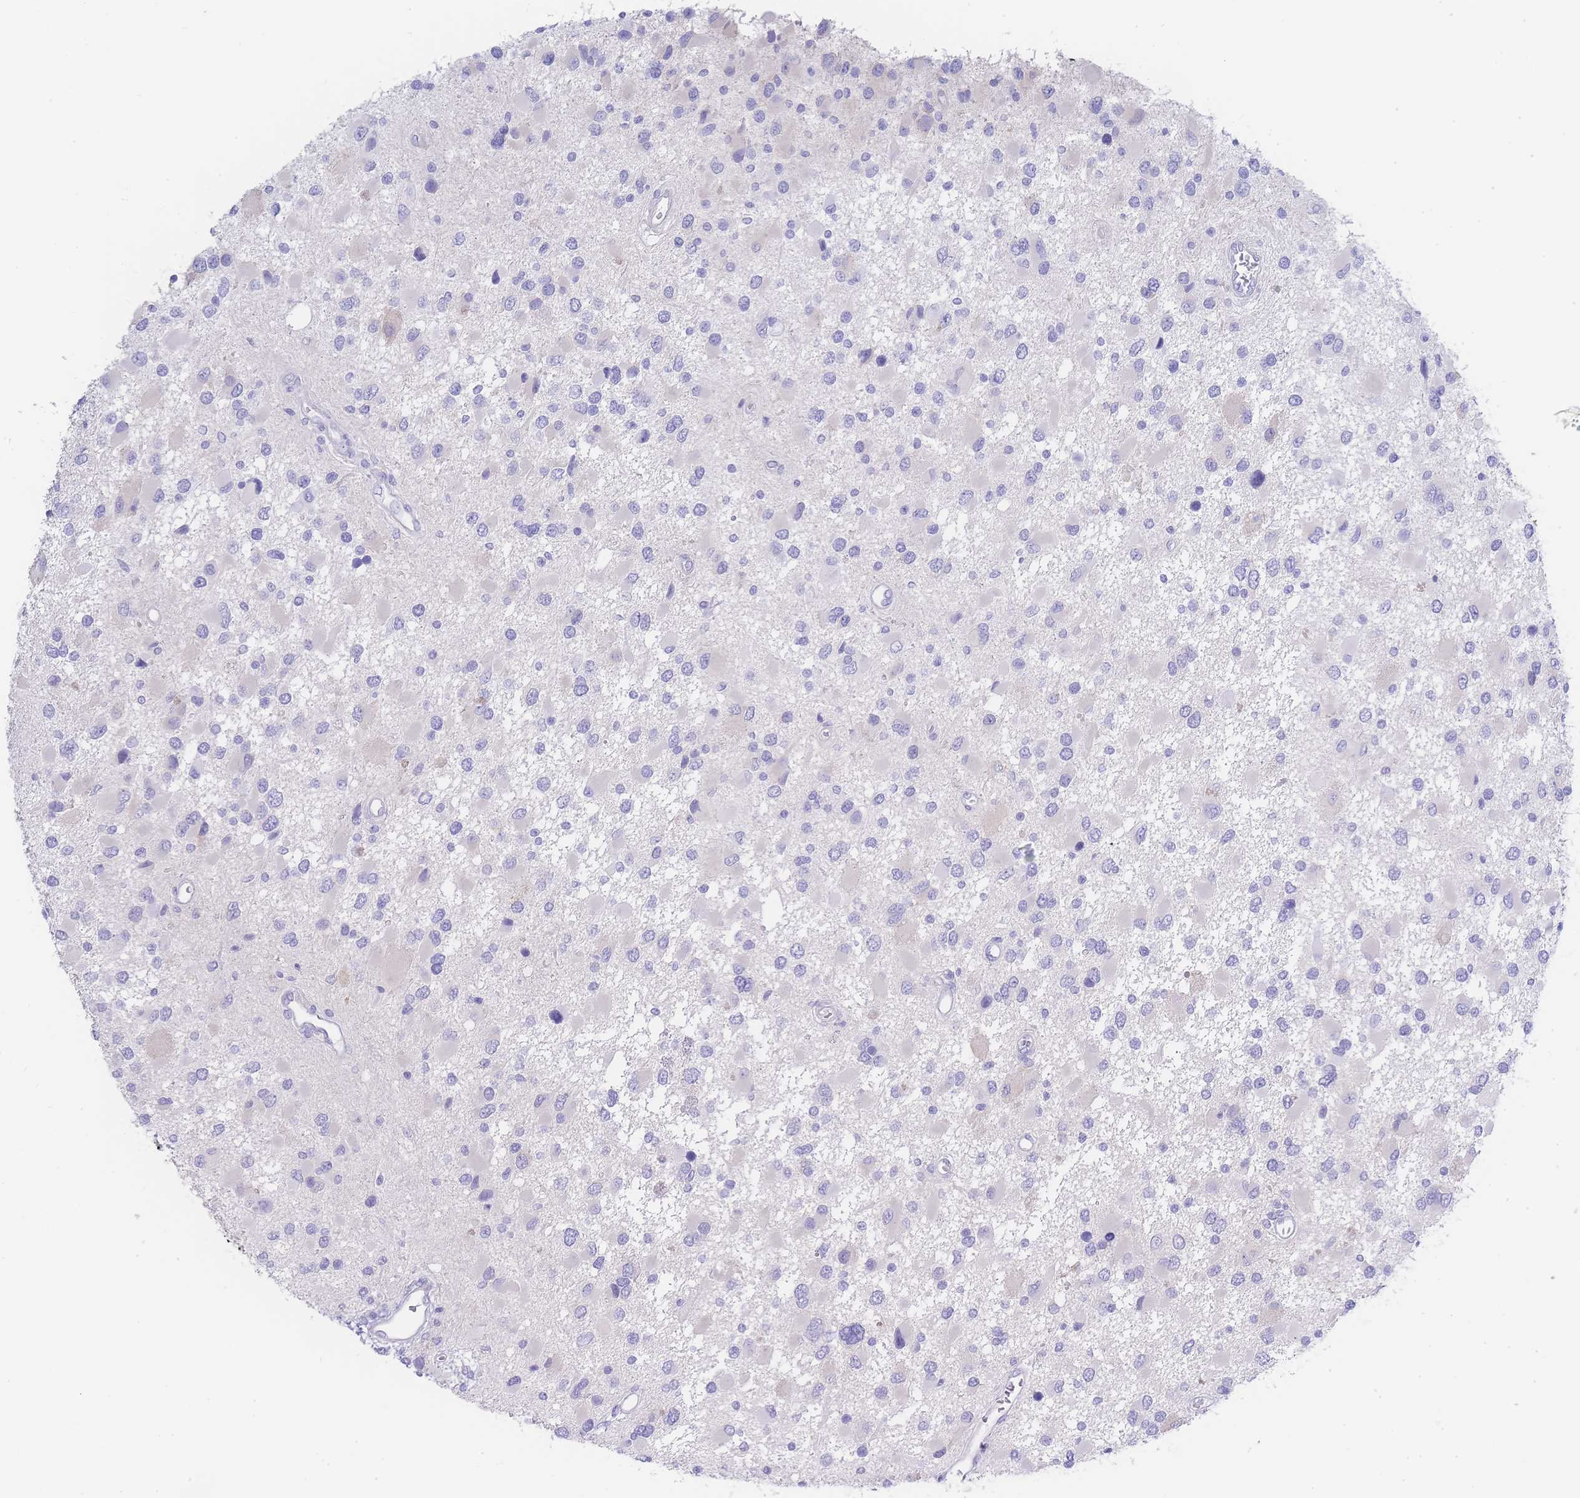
{"staining": {"intensity": "negative", "quantity": "none", "location": "none"}, "tissue": "glioma", "cell_type": "Tumor cells", "image_type": "cancer", "snomed": [{"axis": "morphology", "description": "Glioma, malignant, High grade"}, {"axis": "topography", "description": "Brain"}], "caption": "IHC photomicrograph of human glioma stained for a protein (brown), which exhibits no staining in tumor cells.", "gene": "LZTFL1", "patient": {"sex": "male", "age": 53}}